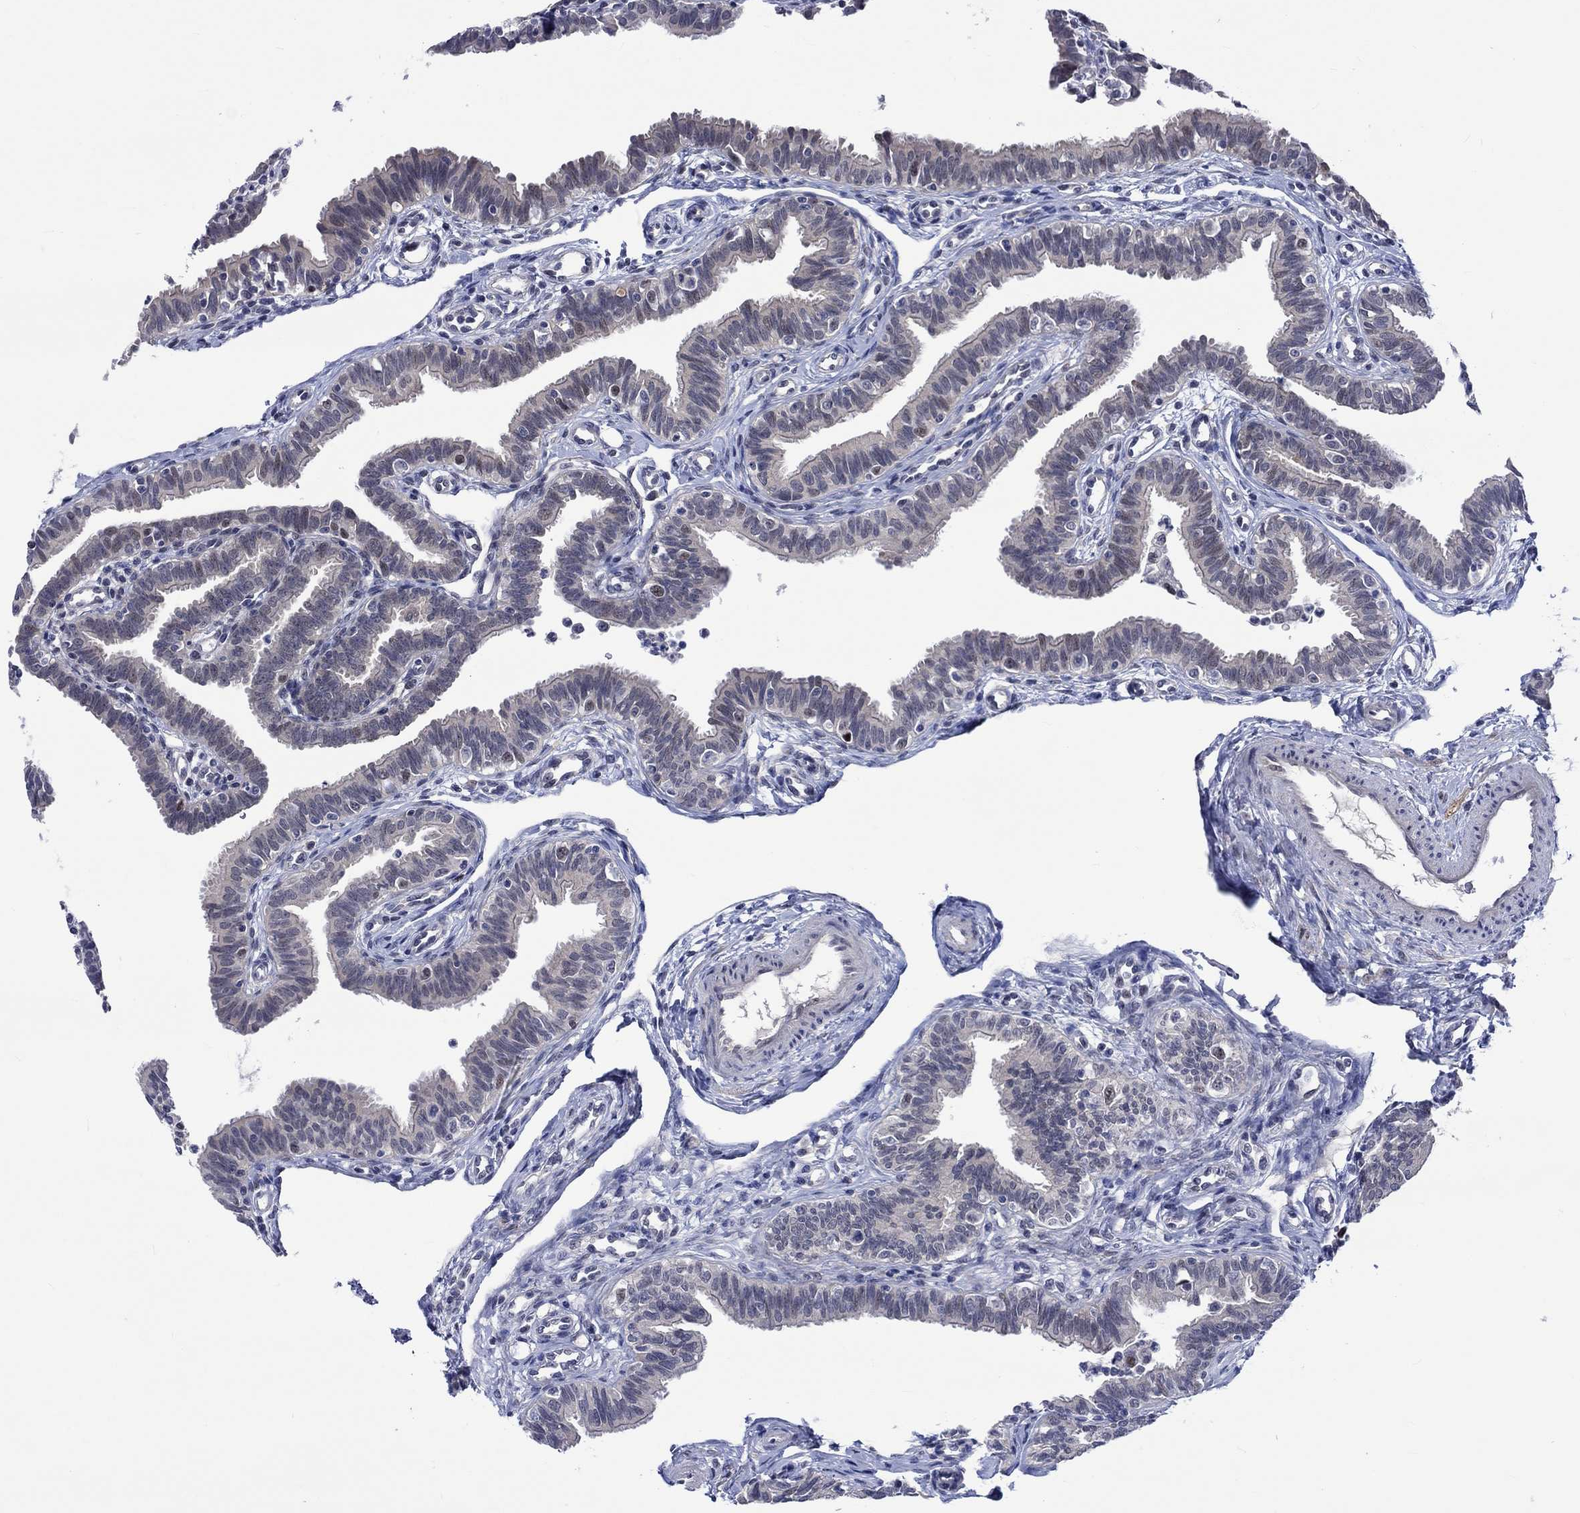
{"staining": {"intensity": "weak", "quantity": "<25%", "location": "nuclear"}, "tissue": "fallopian tube", "cell_type": "Glandular cells", "image_type": "normal", "snomed": [{"axis": "morphology", "description": "Normal tissue, NOS"}, {"axis": "topography", "description": "Fallopian tube"}], "caption": "The photomicrograph shows no significant expression in glandular cells of fallopian tube.", "gene": "E2F8", "patient": {"sex": "female", "age": 36}}